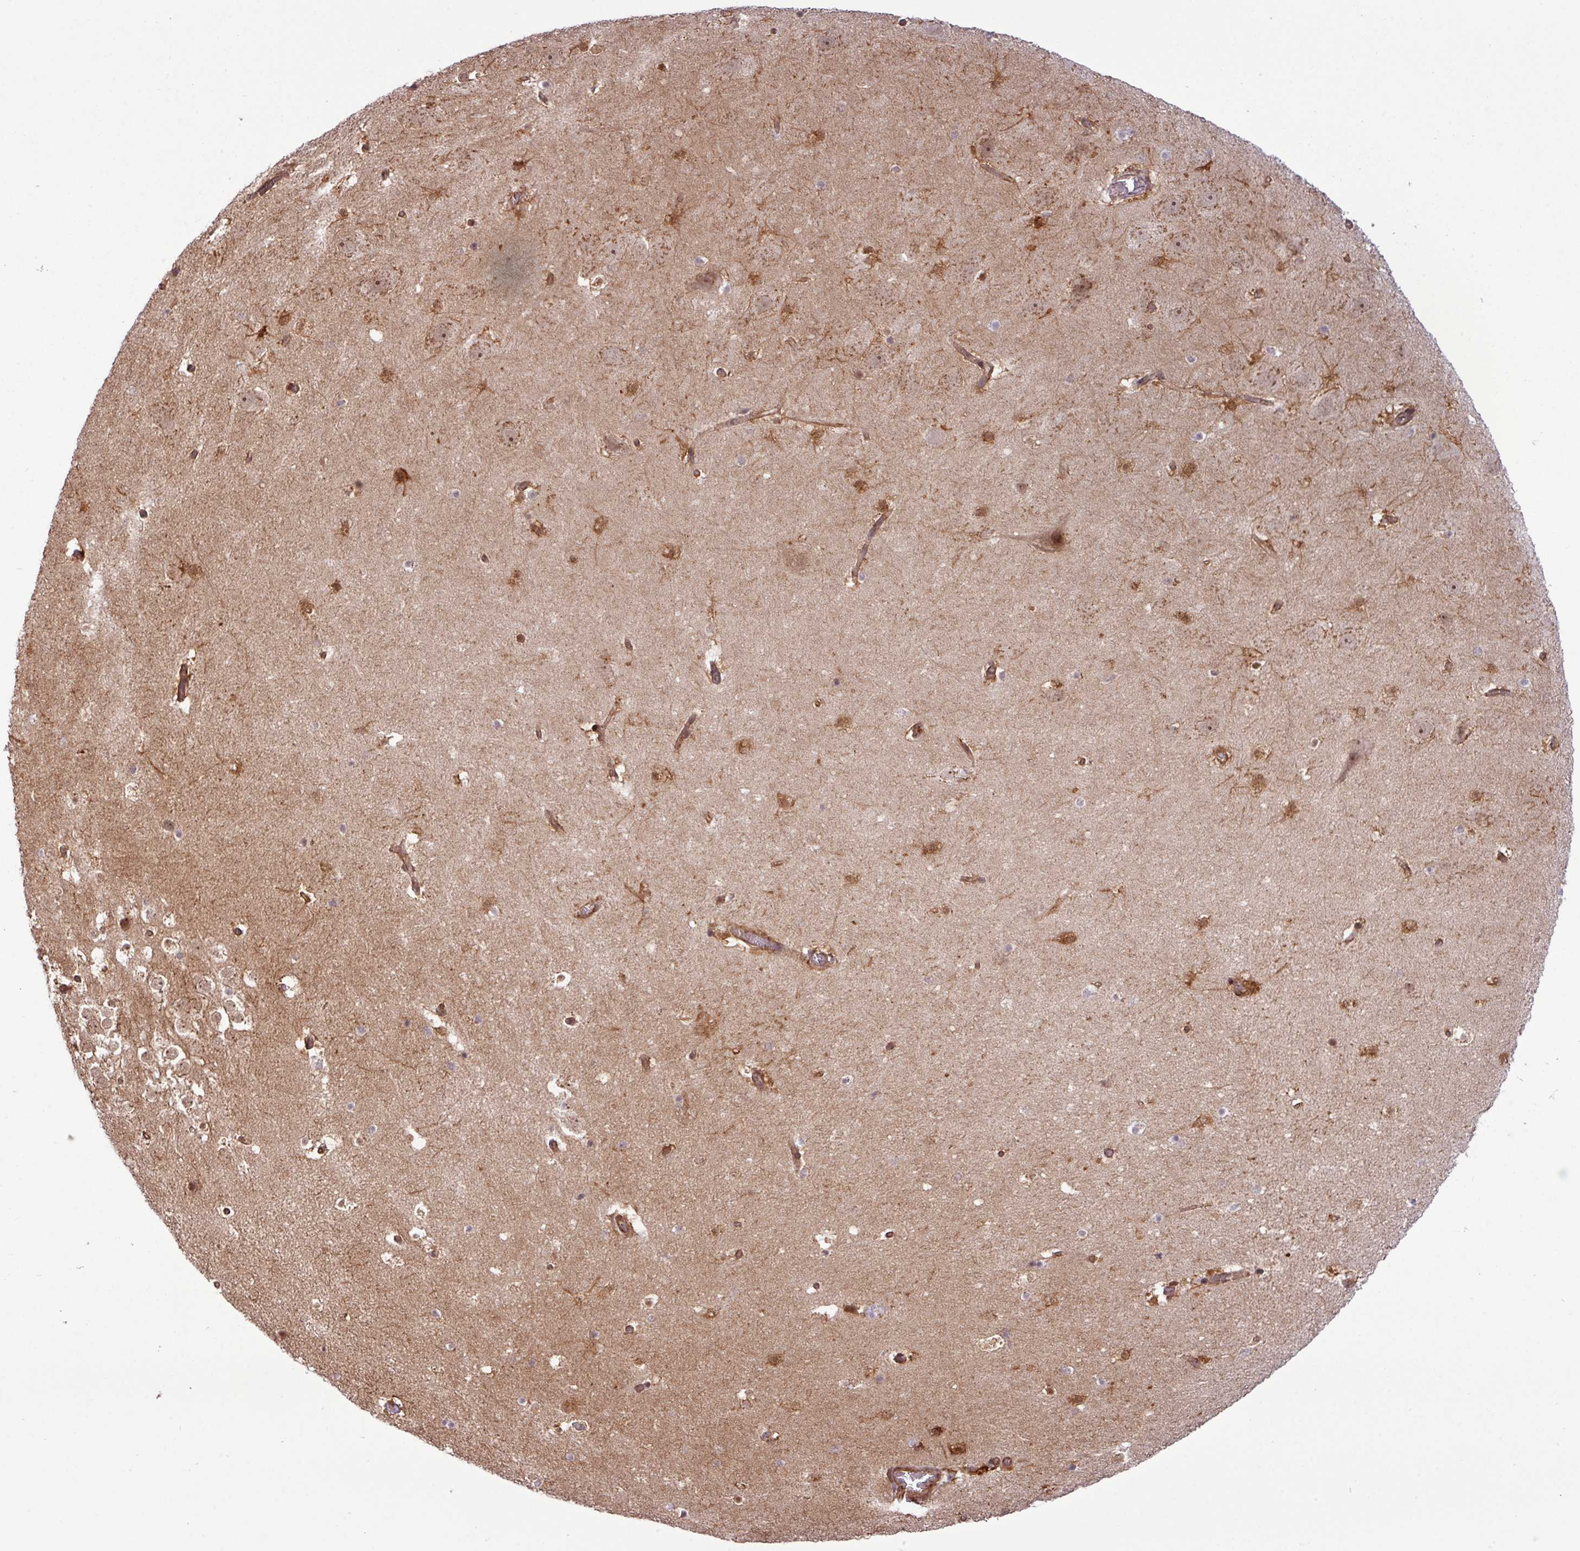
{"staining": {"intensity": "weak", "quantity": "<25%", "location": "cytoplasmic/membranous,nuclear"}, "tissue": "hippocampus", "cell_type": "Glial cells", "image_type": "normal", "snomed": [{"axis": "morphology", "description": "Normal tissue, NOS"}, {"axis": "topography", "description": "Hippocampus"}], "caption": "High power microscopy photomicrograph of an IHC micrograph of benign hippocampus, revealing no significant expression in glial cells. (Brightfield microscopy of DAB immunohistochemistry (IHC) at high magnification).", "gene": "C7orf50", "patient": {"sex": "male", "age": 37}}